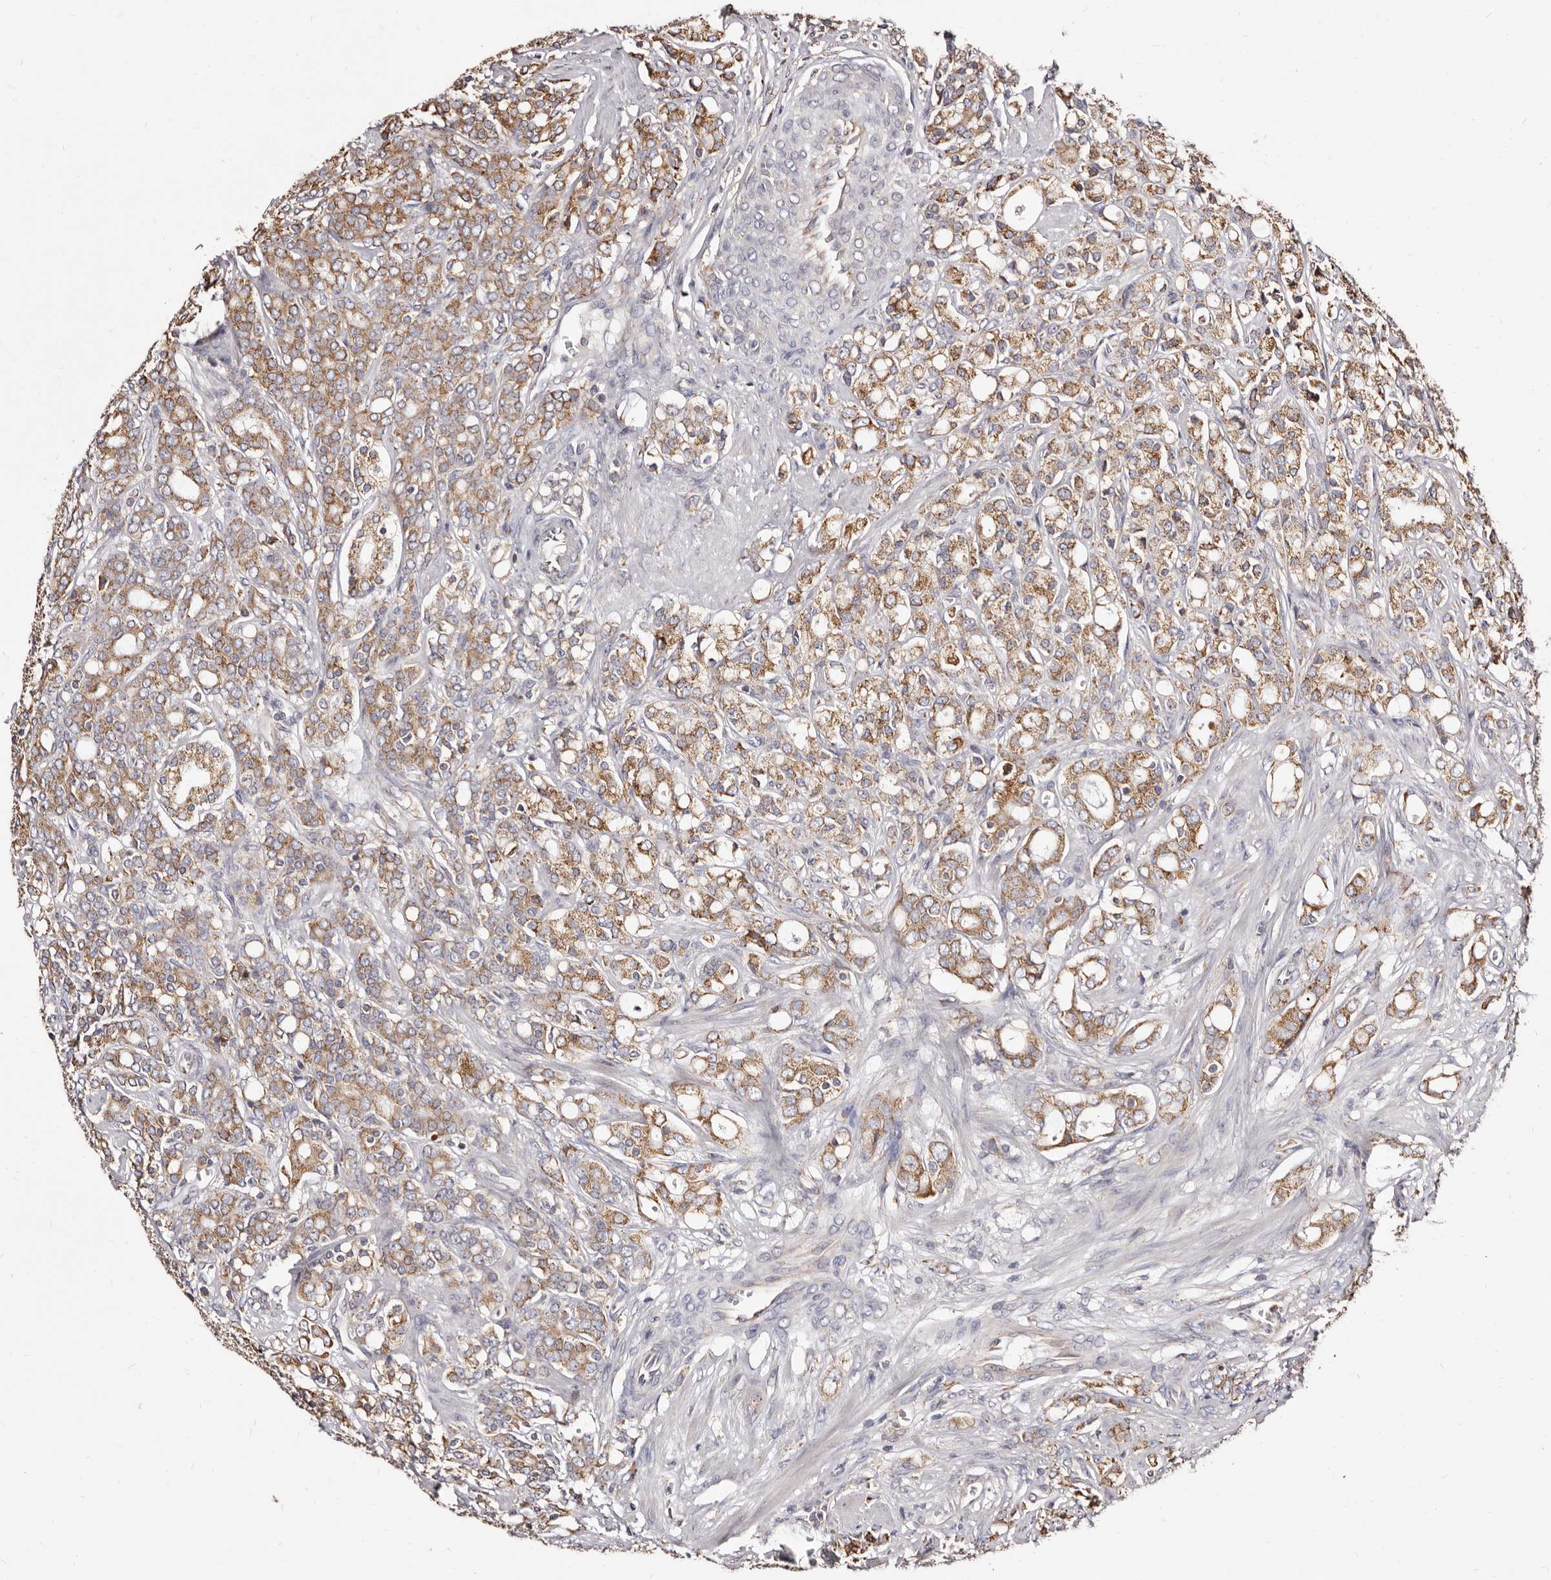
{"staining": {"intensity": "moderate", "quantity": ">75%", "location": "cytoplasmic/membranous"}, "tissue": "prostate cancer", "cell_type": "Tumor cells", "image_type": "cancer", "snomed": [{"axis": "morphology", "description": "Adenocarcinoma, High grade"}, {"axis": "topography", "description": "Prostate"}], "caption": "IHC image of neoplastic tissue: human prostate cancer stained using IHC exhibits medium levels of moderate protein expression localized specifically in the cytoplasmic/membranous of tumor cells, appearing as a cytoplasmic/membranous brown color.", "gene": "ACBD6", "patient": {"sex": "male", "age": 62}}